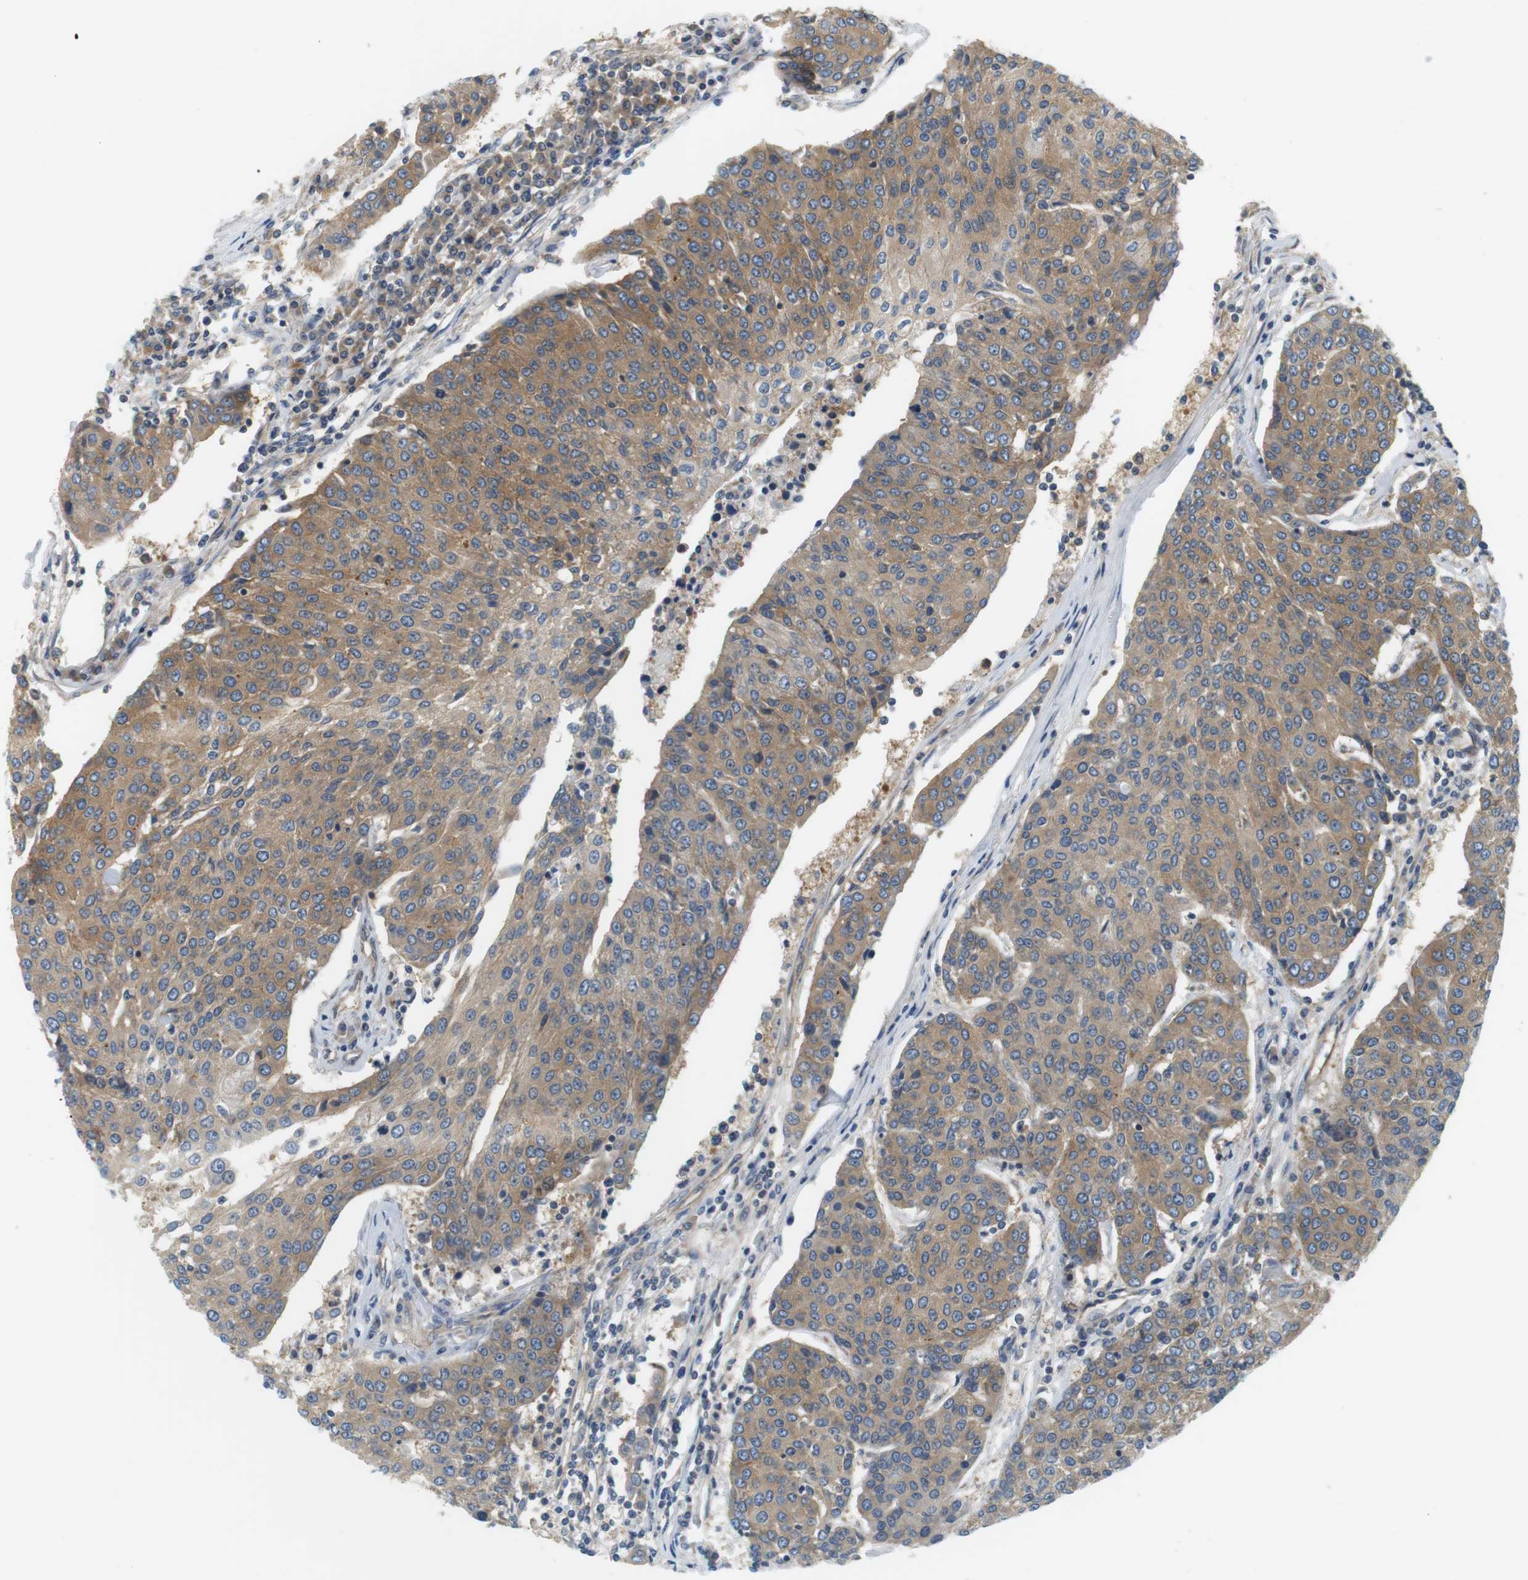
{"staining": {"intensity": "weak", "quantity": ">75%", "location": "cytoplasmic/membranous"}, "tissue": "urothelial cancer", "cell_type": "Tumor cells", "image_type": "cancer", "snomed": [{"axis": "morphology", "description": "Urothelial carcinoma, High grade"}, {"axis": "topography", "description": "Urinary bladder"}], "caption": "Weak cytoplasmic/membranous expression is appreciated in about >75% of tumor cells in high-grade urothelial carcinoma. The protein of interest is stained brown, and the nuclei are stained in blue (DAB IHC with brightfield microscopy, high magnification).", "gene": "SH3GLB1", "patient": {"sex": "female", "age": 85}}